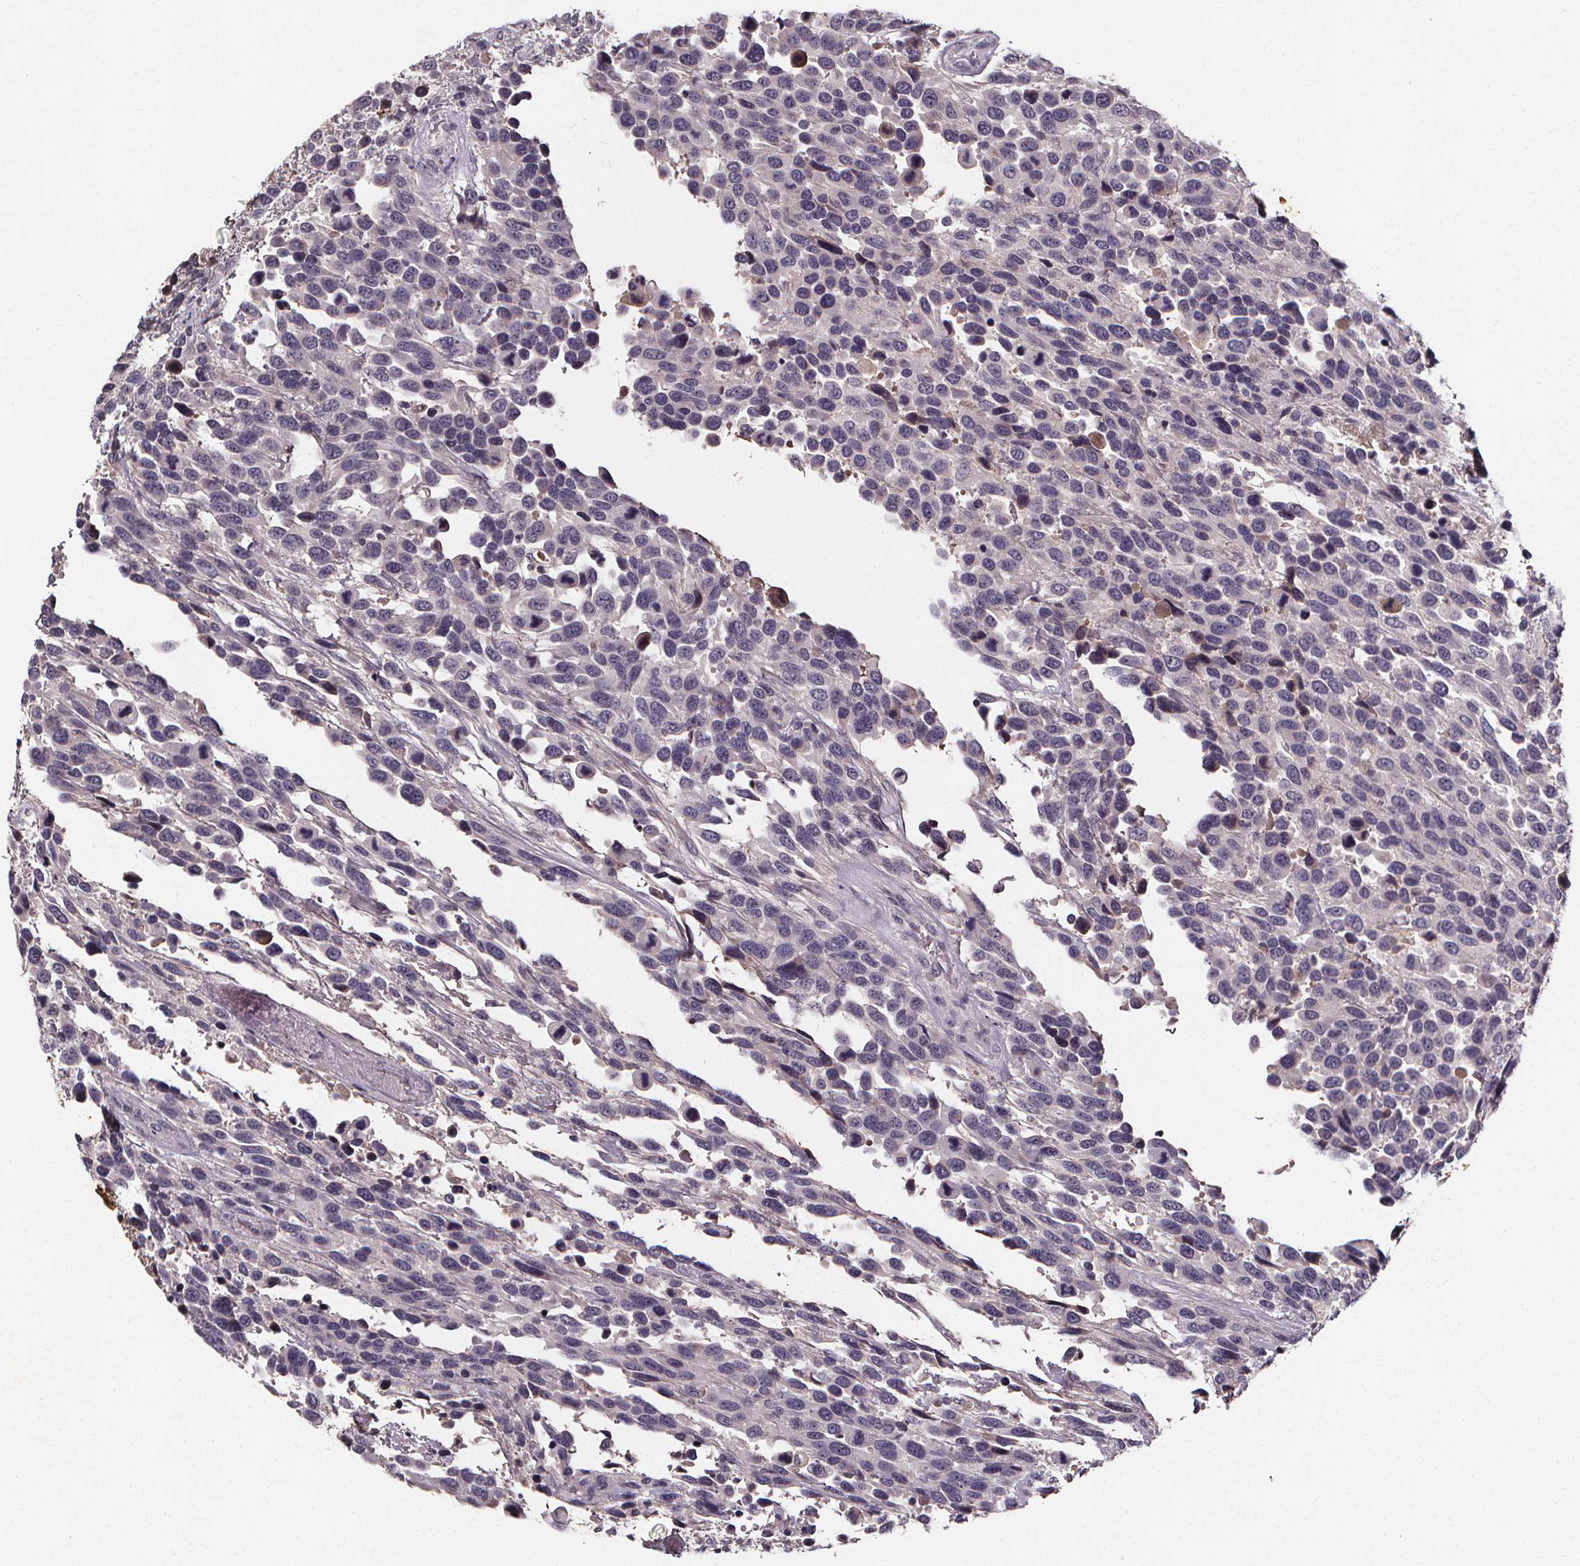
{"staining": {"intensity": "negative", "quantity": "none", "location": "none"}, "tissue": "urothelial cancer", "cell_type": "Tumor cells", "image_type": "cancer", "snomed": [{"axis": "morphology", "description": "Urothelial carcinoma, High grade"}, {"axis": "topography", "description": "Urinary bladder"}], "caption": "The photomicrograph shows no significant positivity in tumor cells of urothelial cancer.", "gene": "SPAG8", "patient": {"sex": "female", "age": 70}}